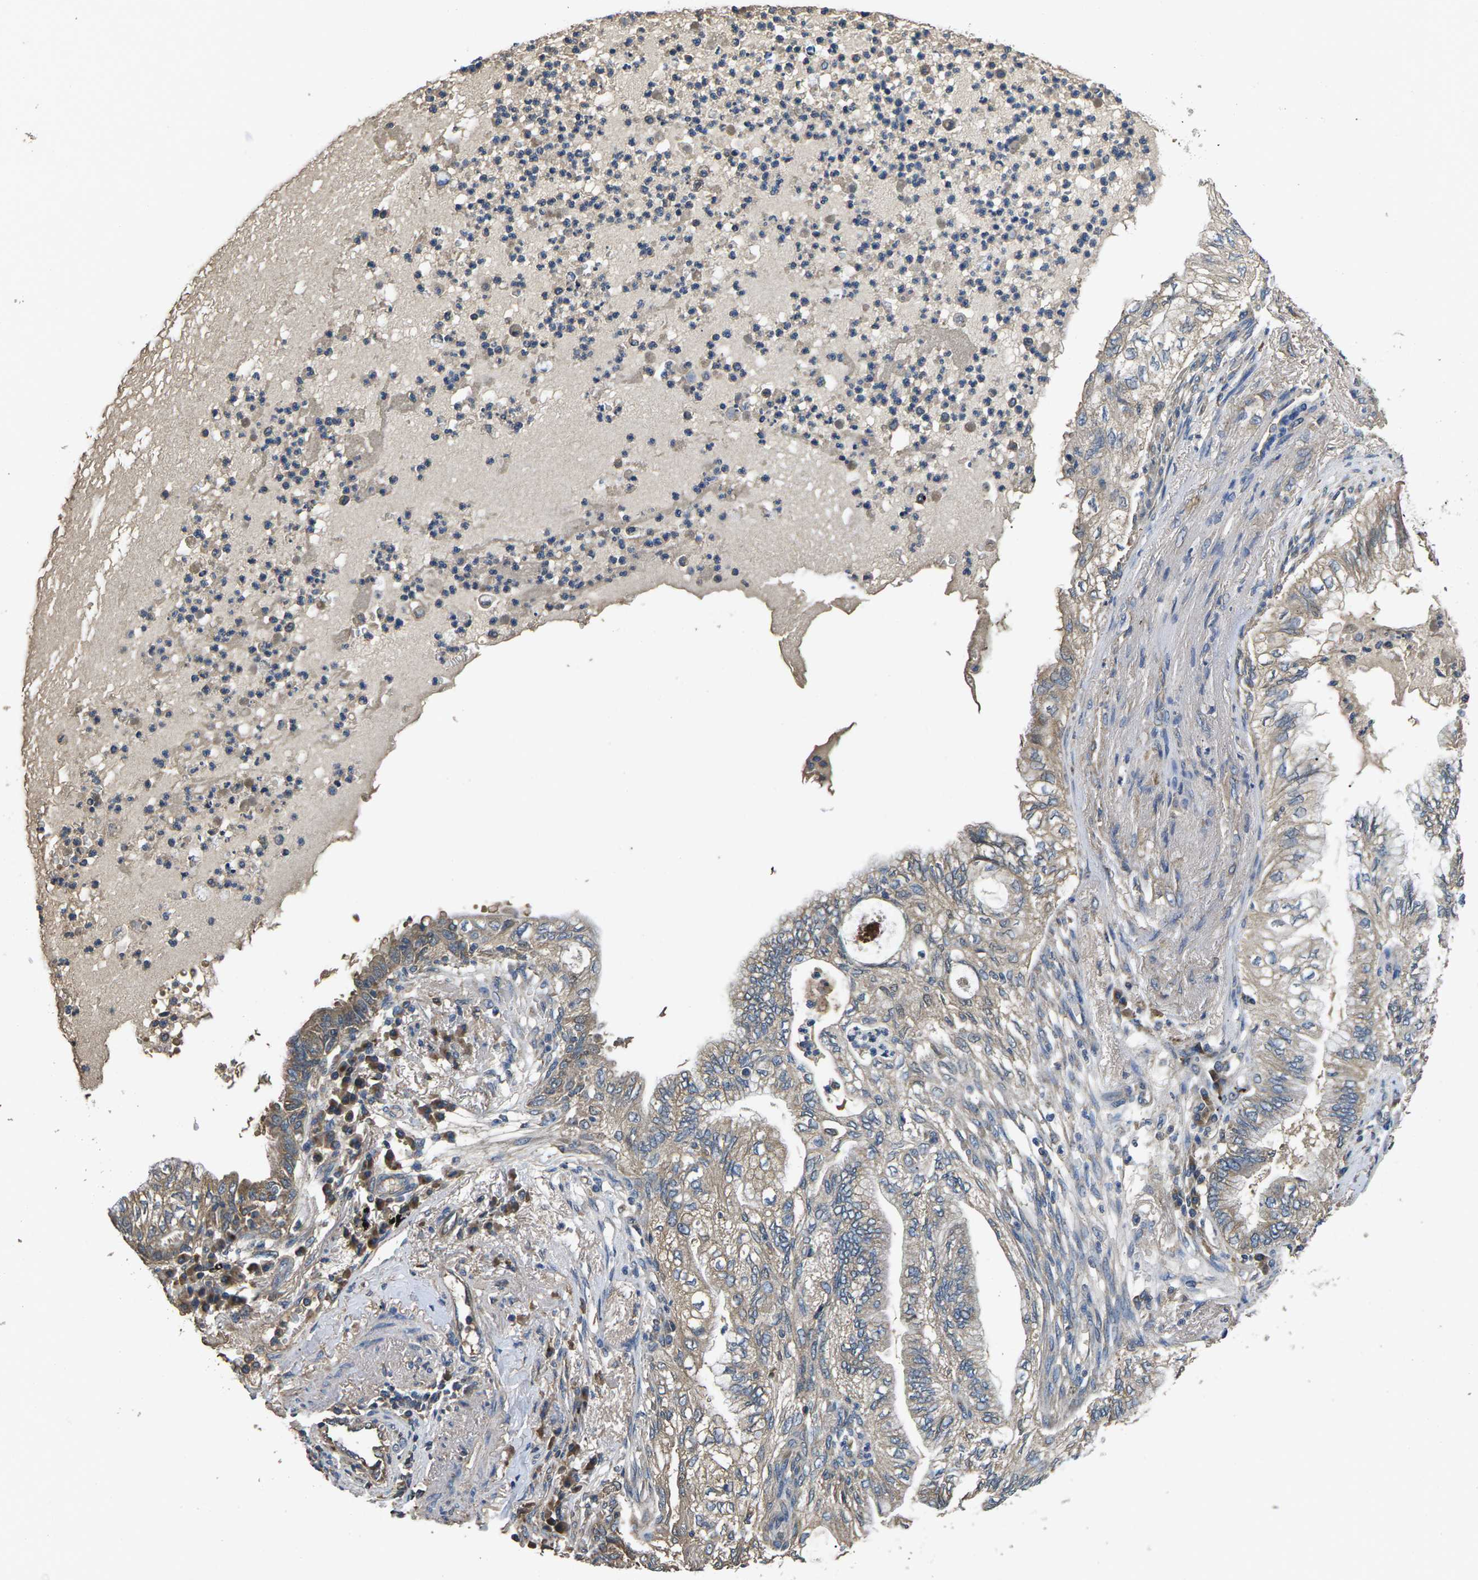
{"staining": {"intensity": "moderate", "quantity": "25%-75%", "location": "cytoplasmic/membranous"}, "tissue": "lung cancer", "cell_type": "Tumor cells", "image_type": "cancer", "snomed": [{"axis": "morphology", "description": "Normal tissue, NOS"}, {"axis": "morphology", "description": "Adenocarcinoma, NOS"}, {"axis": "topography", "description": "Bronchus"}, {"axis": "topography", "description": "Lung"}], "caption": "Protein staining reveals moderate cytoplasmic/membranous staining in approximately 25%-75% of tumor cells in lung cancer. The protein is shown in brown color, while the nuclei are stained blue.", "gene": "B4GAT1", "patient": {"sex": "female", "age": 70}}